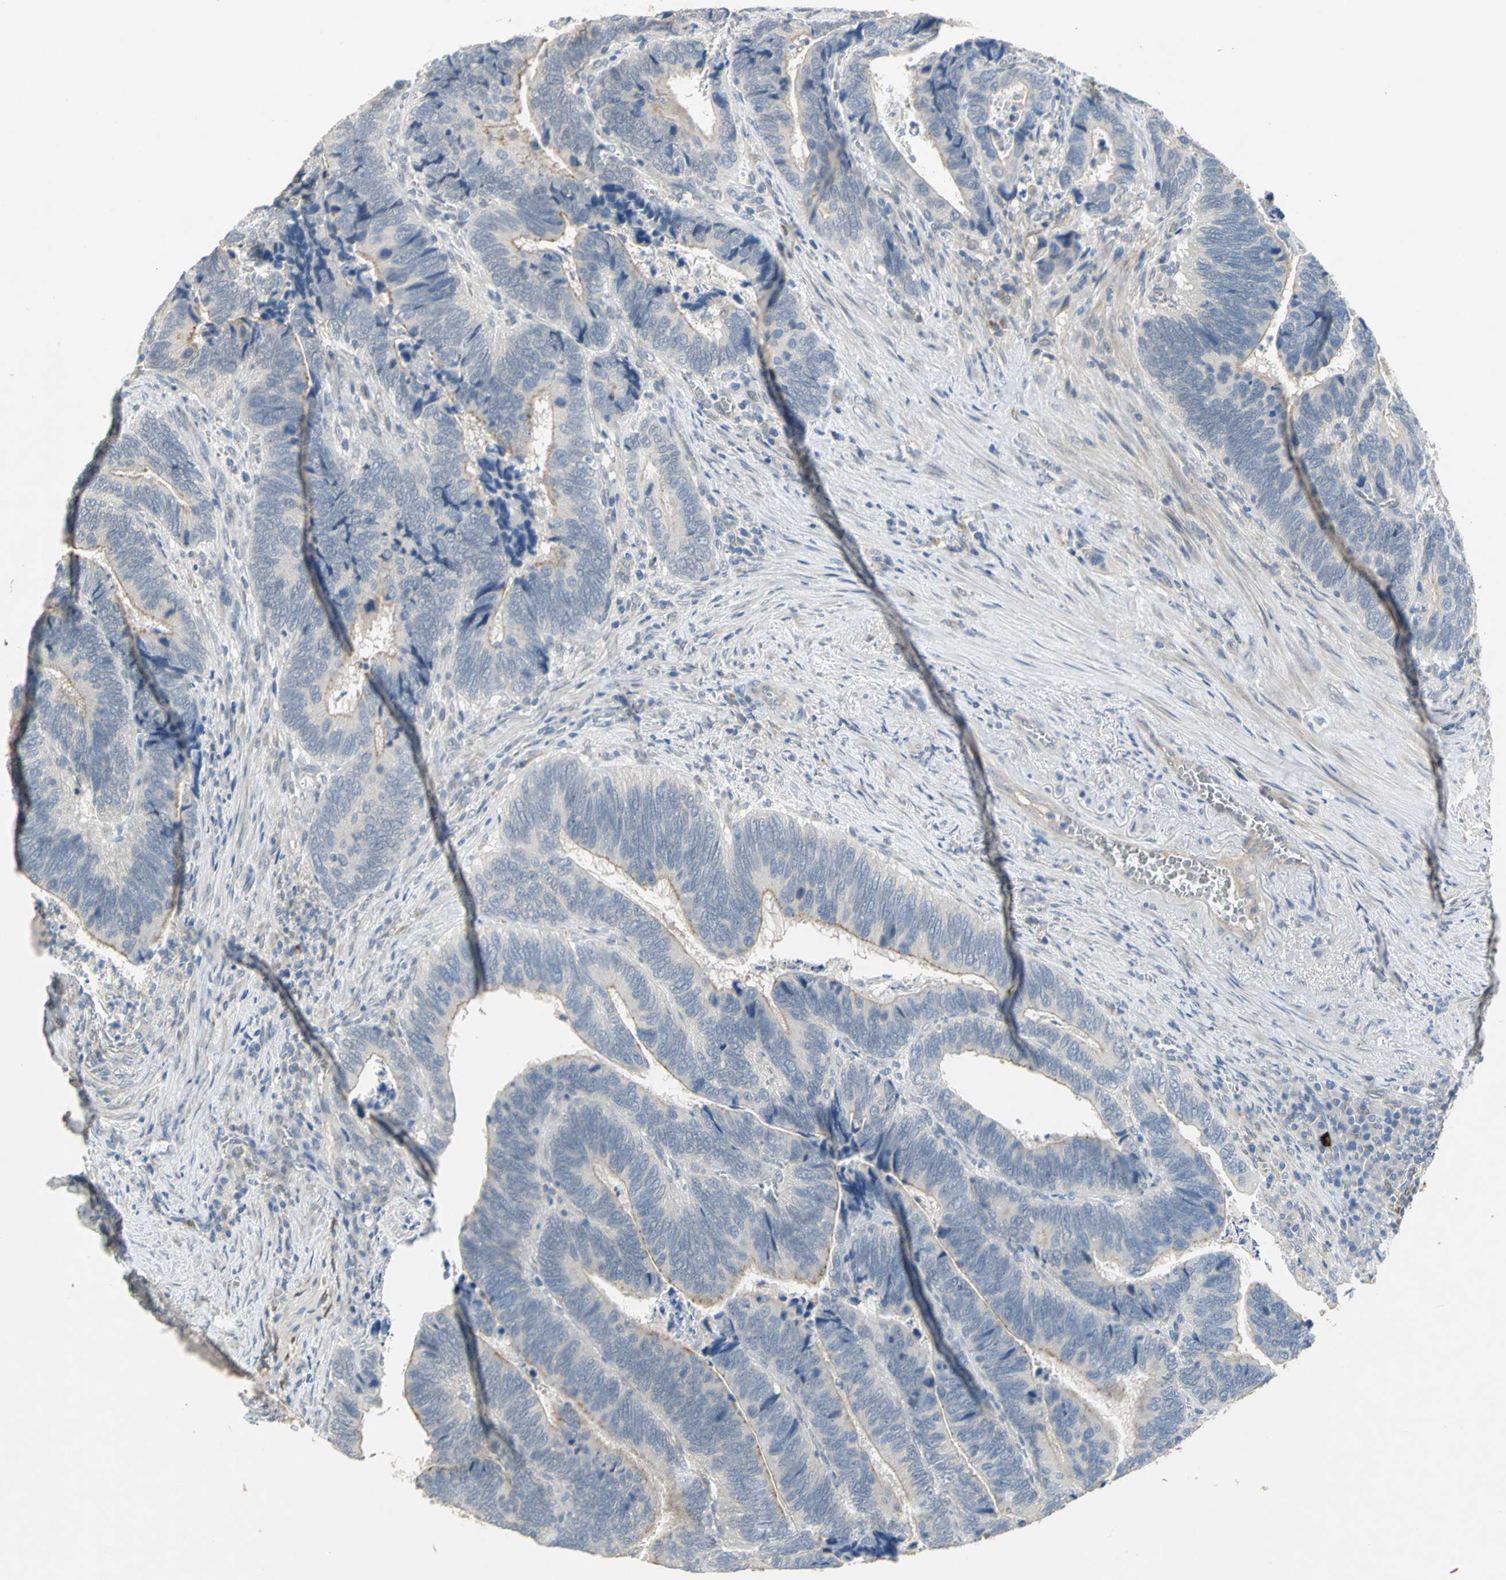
{"staining": {"intensity": "negative", "quantity": "none", "location": "none"}, "tissue": "colorectal cancer", "cell_type": "Tumor cells", "image_type": "cancer", "snomed": [{"axis": "morphology", "description": "Adenocarcinoma, NOS"}, {"axis": "topography", "description": "Colon"}], "caption": "Immunohistochemistry image of colorectal adenocarcinoma stained for a protein (brown), which reveals no staining in tumor cells.", "gene": "IL17RB", "patient": {"sex": "male", "age": 72}}